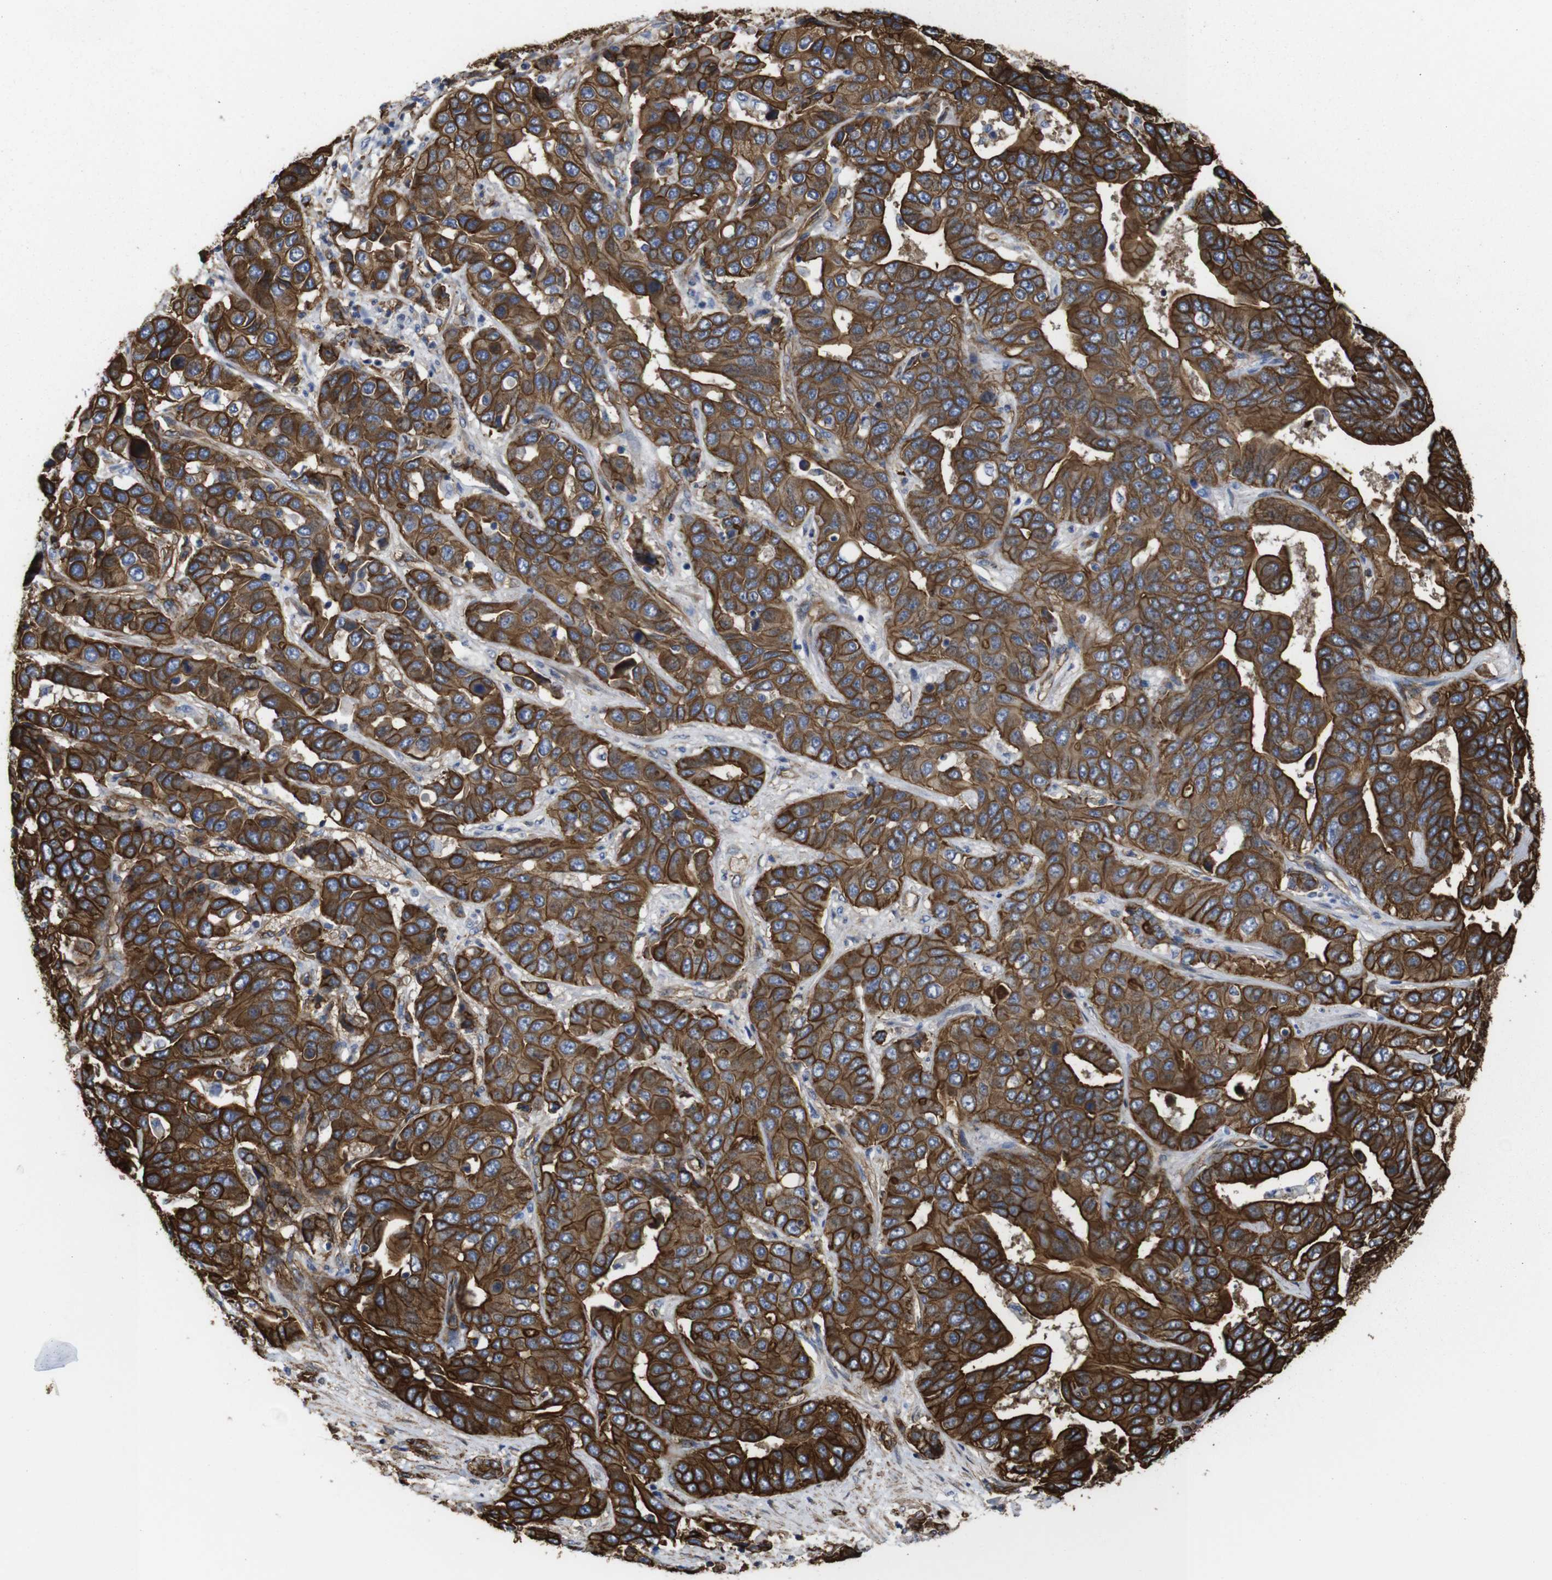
{"staining": {"intensity": "strong", "quantity": ">75%", "location": "cytoplasmic/membranous"}, "tissue": "liver cancer", "cell_type": "Tumor cells", "image_type": "cancer", "snomed": [{"axis": "morphology", "description": "Cholangiocarcinoma"}, {"axis": "topography", "description": "Liver"}], "caption": "Liver cancer (cholangiocarcinoma) stained for a protein (brown) demonstrates strong cytoplasmic/membranous positive expression in about >75% of tumor cells.", "gene": "SPTBN1", "patient": {"sex": "female", "age": 52}}